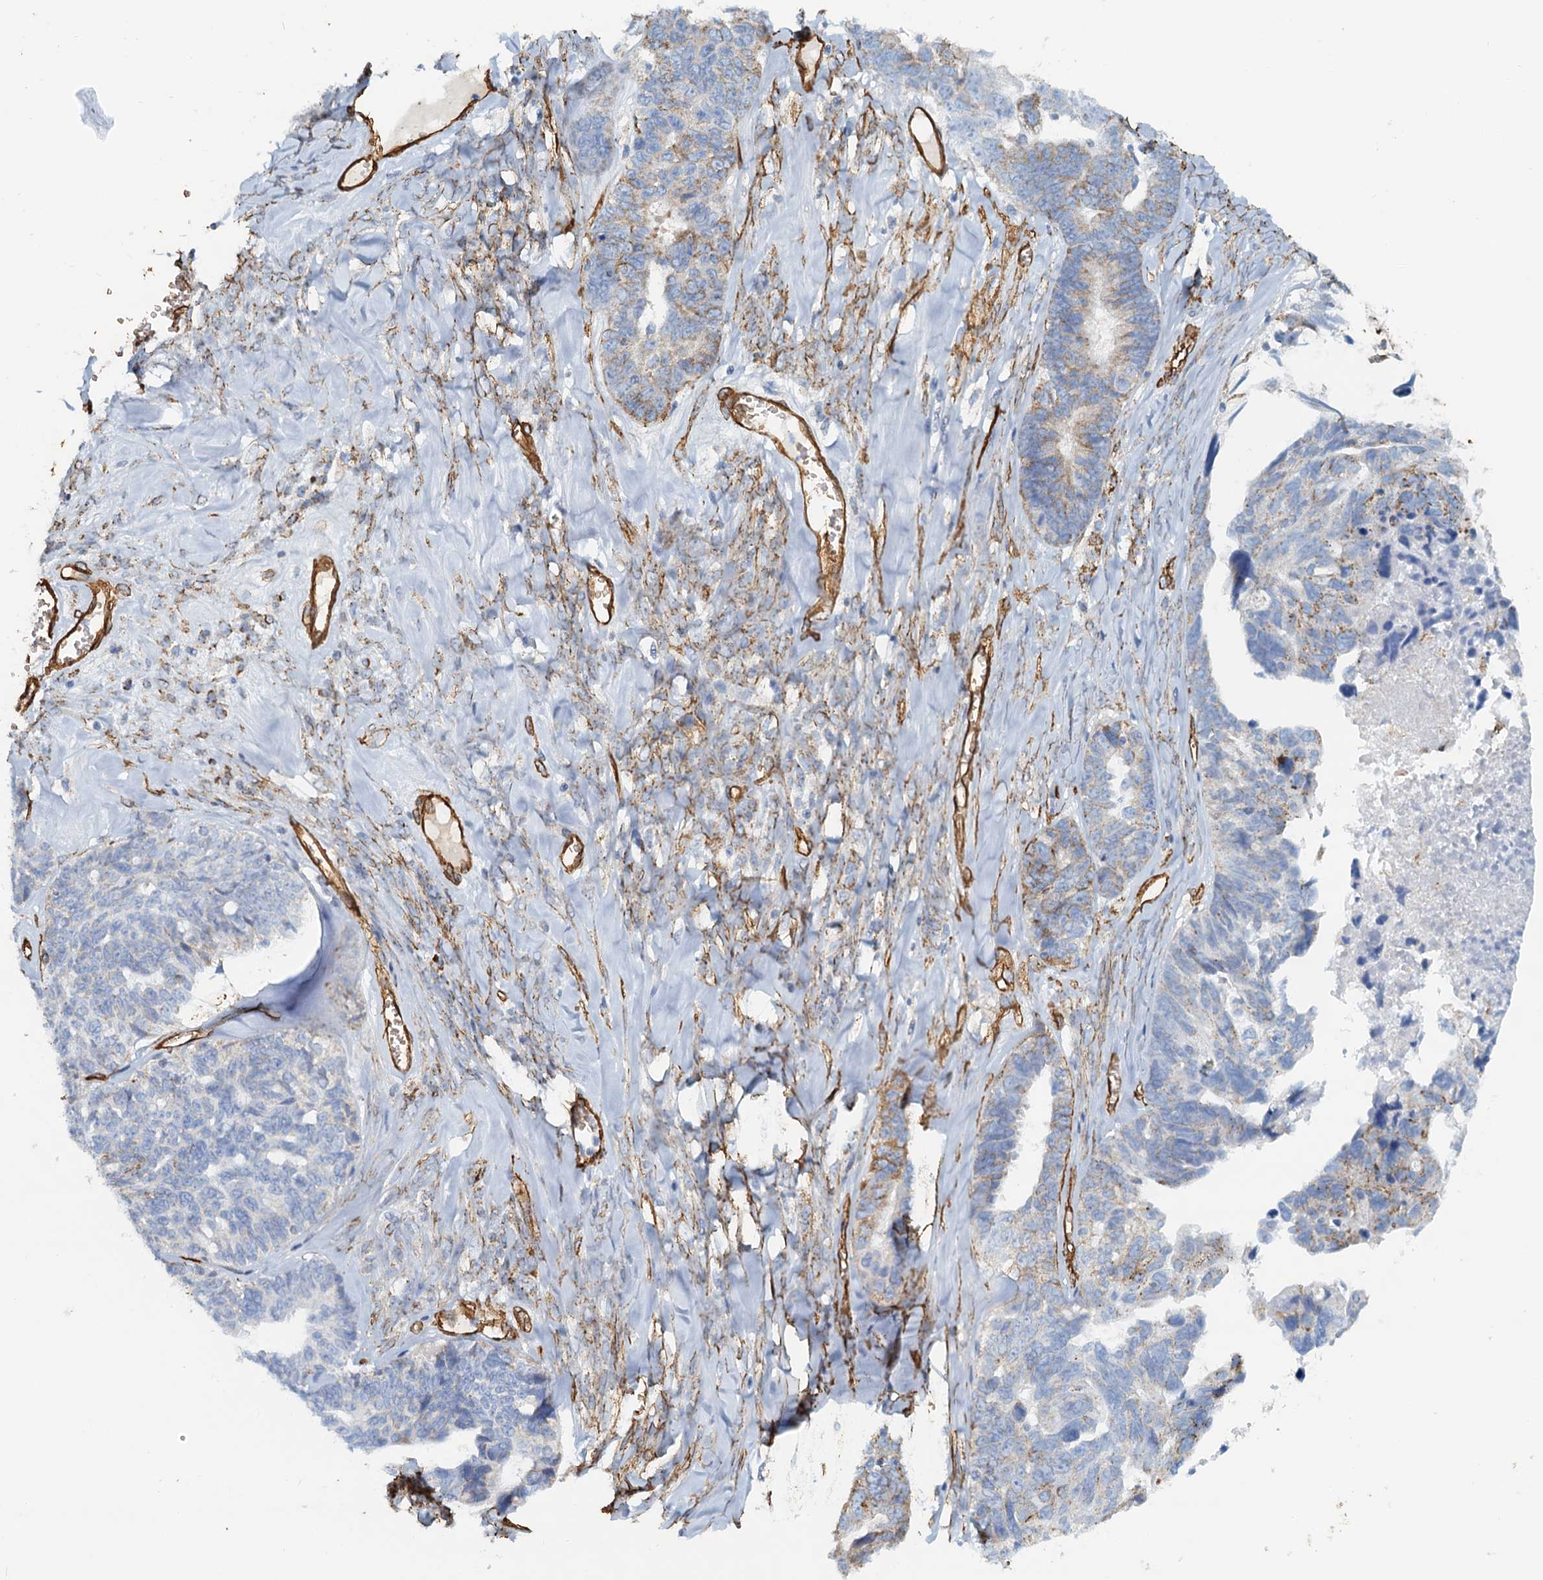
{"staining": {"intensity": "weak", "quantity": "<25%", "location": "cytoplasmic/membranous"}, "tissue": "ovarian cancer", "cell_type": "Tumor cells", "image_type": "cancer", "snomed": [{"axis": "morphology", "description": "Cystadenocarcinoma, serous, NOS"}, {"axis": "topography", "description": "Ovary"}], "caption": "Immunohistochemistry micrograph of human ovarian cancer stained for a protein (brown), which demonstrates no staining in tumor cells.", "gene": "DGKG", "patient": {"sex": "female", "age": 79}}